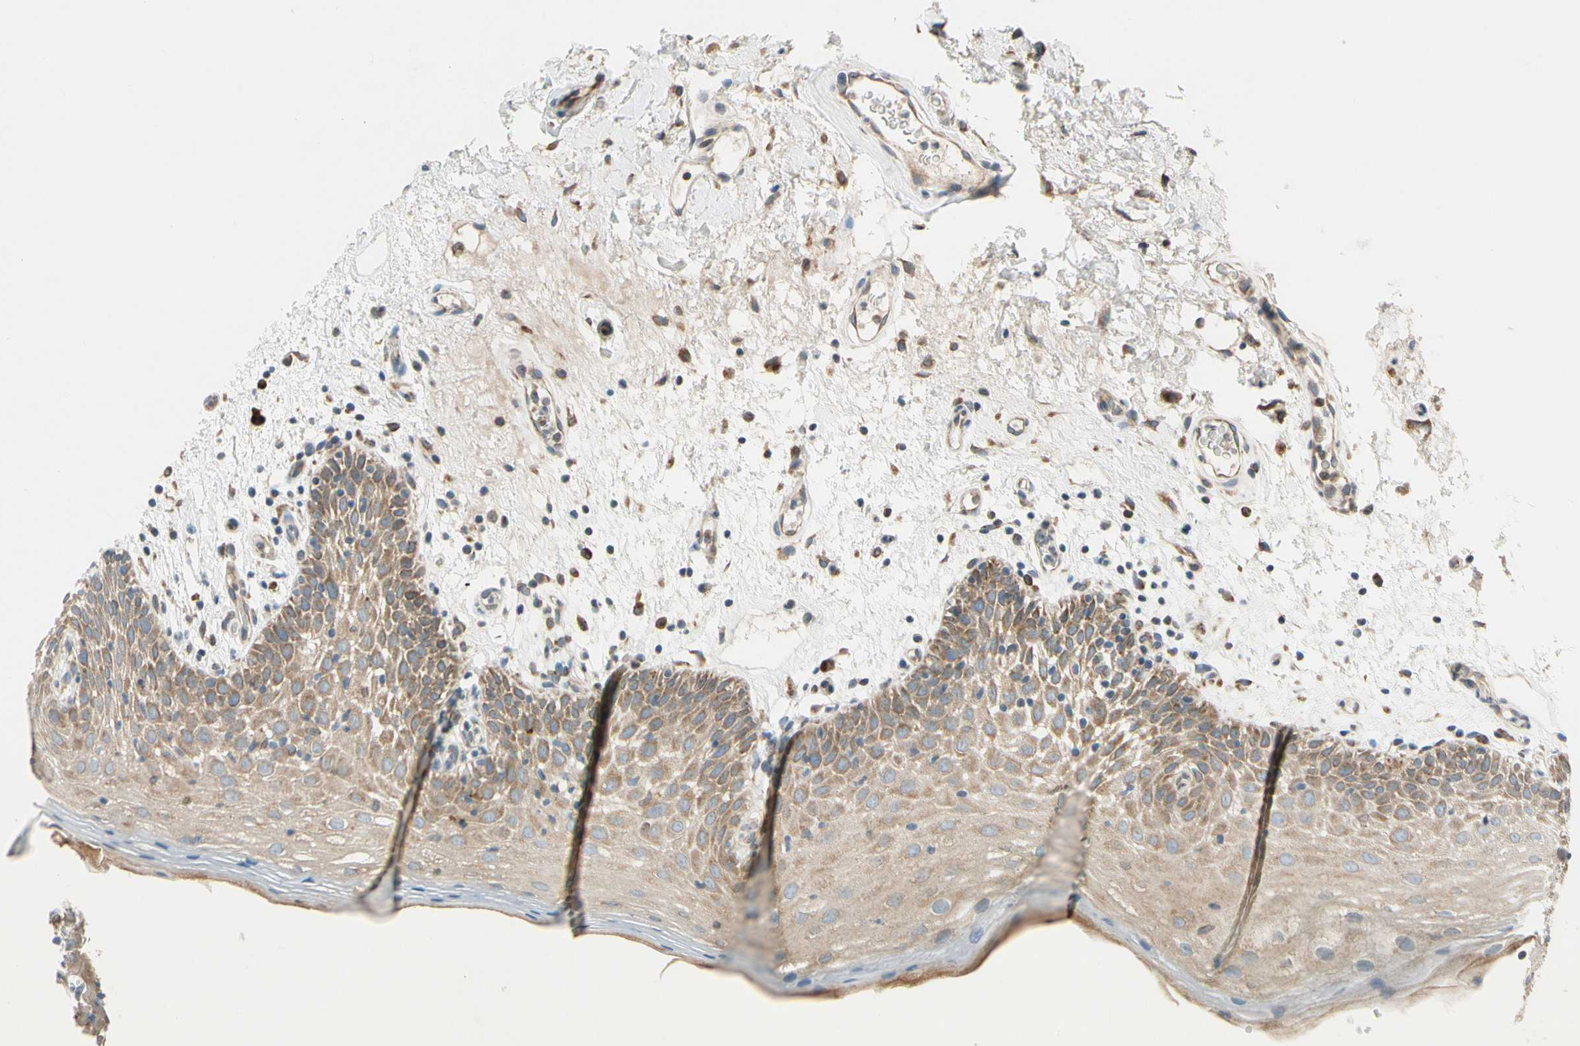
{"staining": {"intensity": "weak", "quantity": ">75%", "location": "cytoplasmic/membranous"}, "tissue": "oral mucosa", "cell_type": "Squamous epithelial cells", "image_type": "normal", "snomed": [{"axis": "morphology", "description": "Normal tissue, NOS"}, {"axis": "morphology", "description": "Squamous cell carcinoma, NOS"}, {"axis": "topography", "description": "Skeletal muscle"}, {"axis": "topography", "description": "Oral tissue"}, {"axis": "topography", "description": "Head-Neck"}], "caption": "A histopathology image of oral mucosa stained for a protein demonstrates weak cytoplasmic/membranous brown staining in squamous epithelial cells.", "gene": "RPN2", "patient": {"sex": "male", "age": 71}}